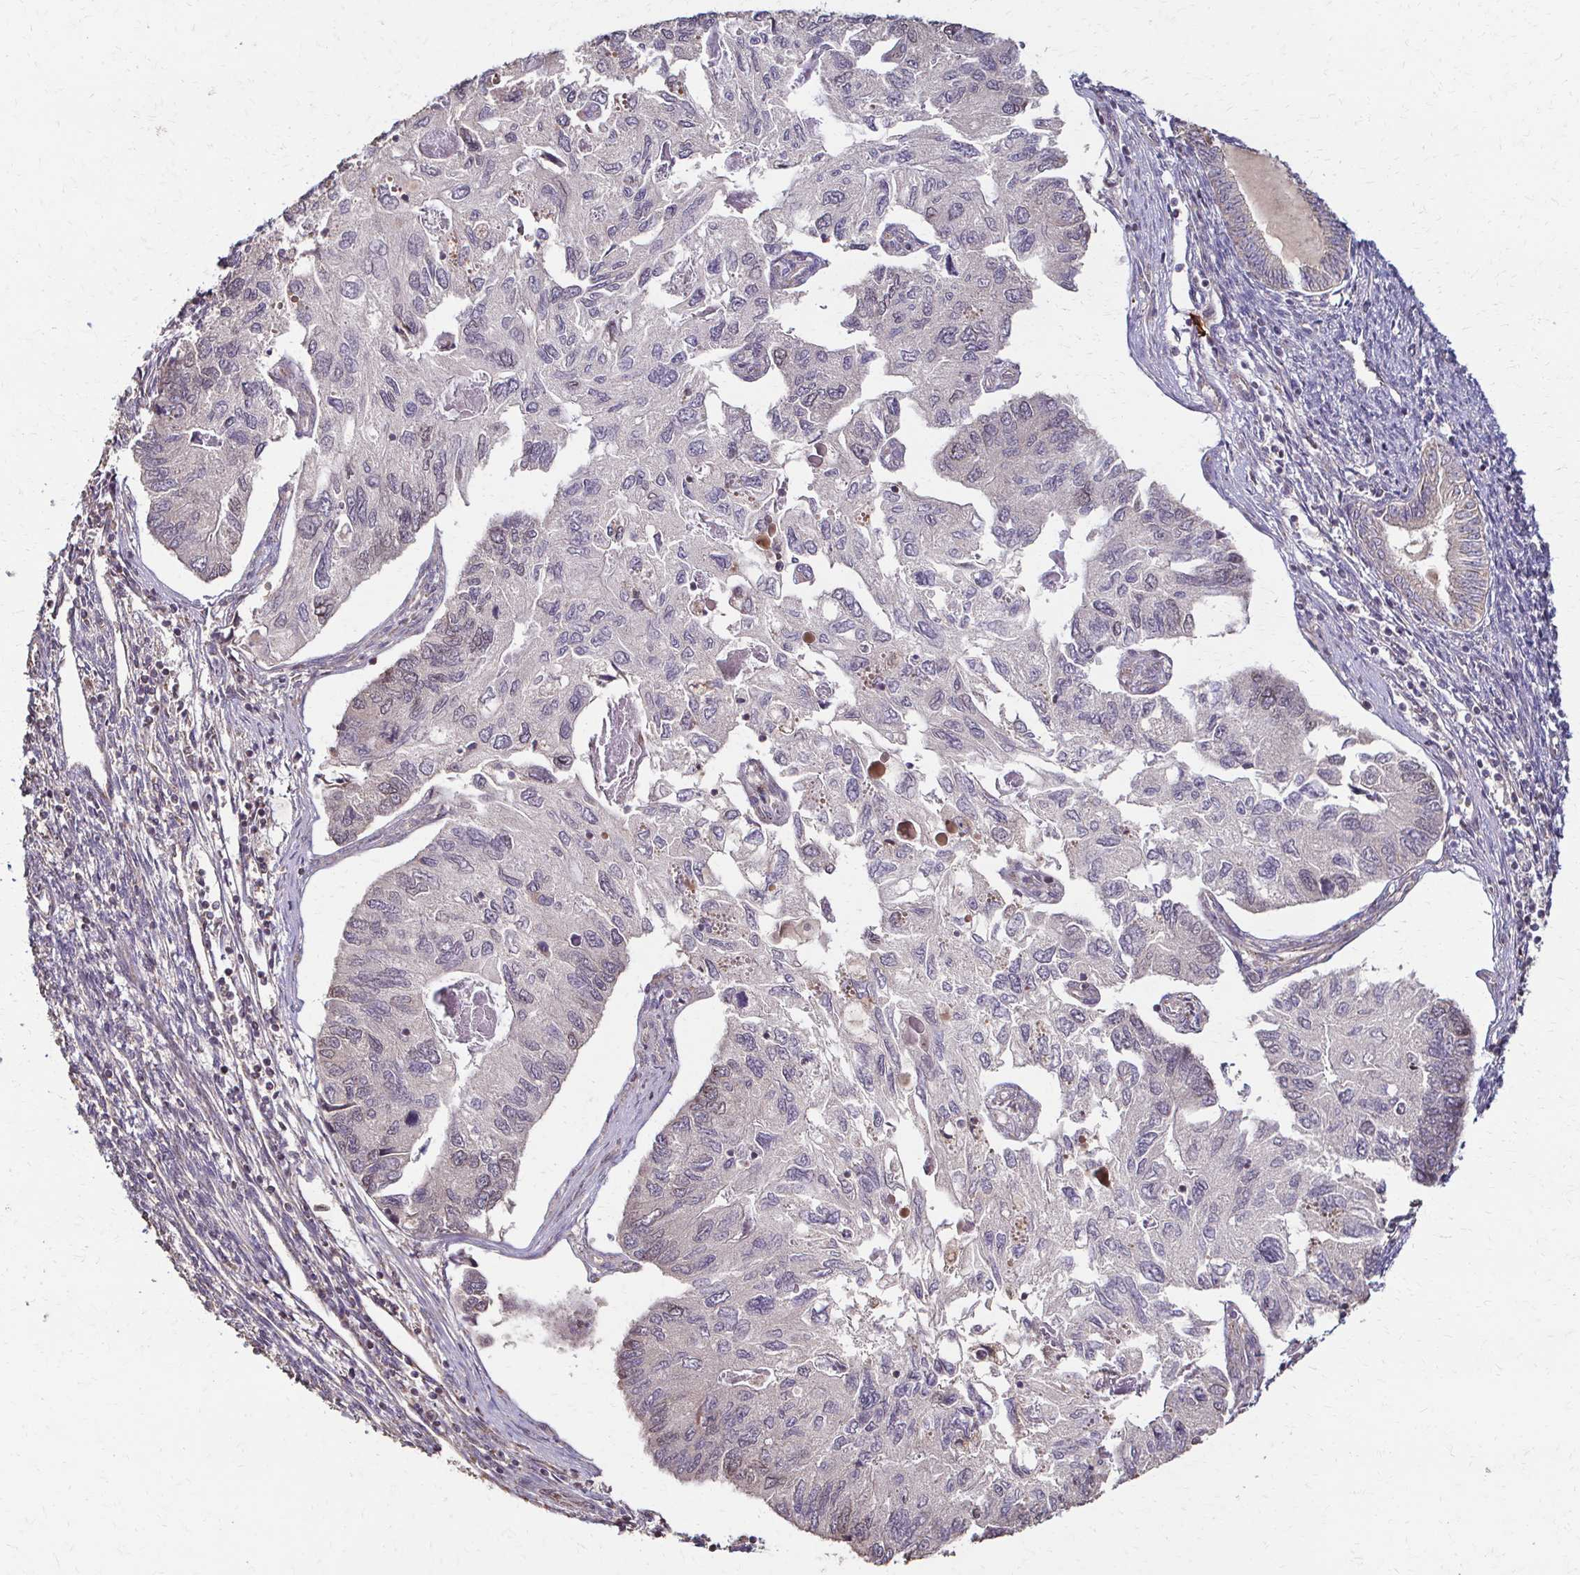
{"staining": {"intensity": "negative", "quantity": "none", "location": "none"}, "tissue": "endometrial cancer", "cell_type": "Tumor cells", "image_type": "cancer", "snomed": [{"axis": "morphology", "description": "Carcinoma, NOS"}, {"axis": "topography", "description": "Uterus"}], "caption": "There is no significant expression in tumor cells of endometrial cancer (carcinoma).", "gene": "IL18BP", "patient": {"sex": "female", "age": 76}}